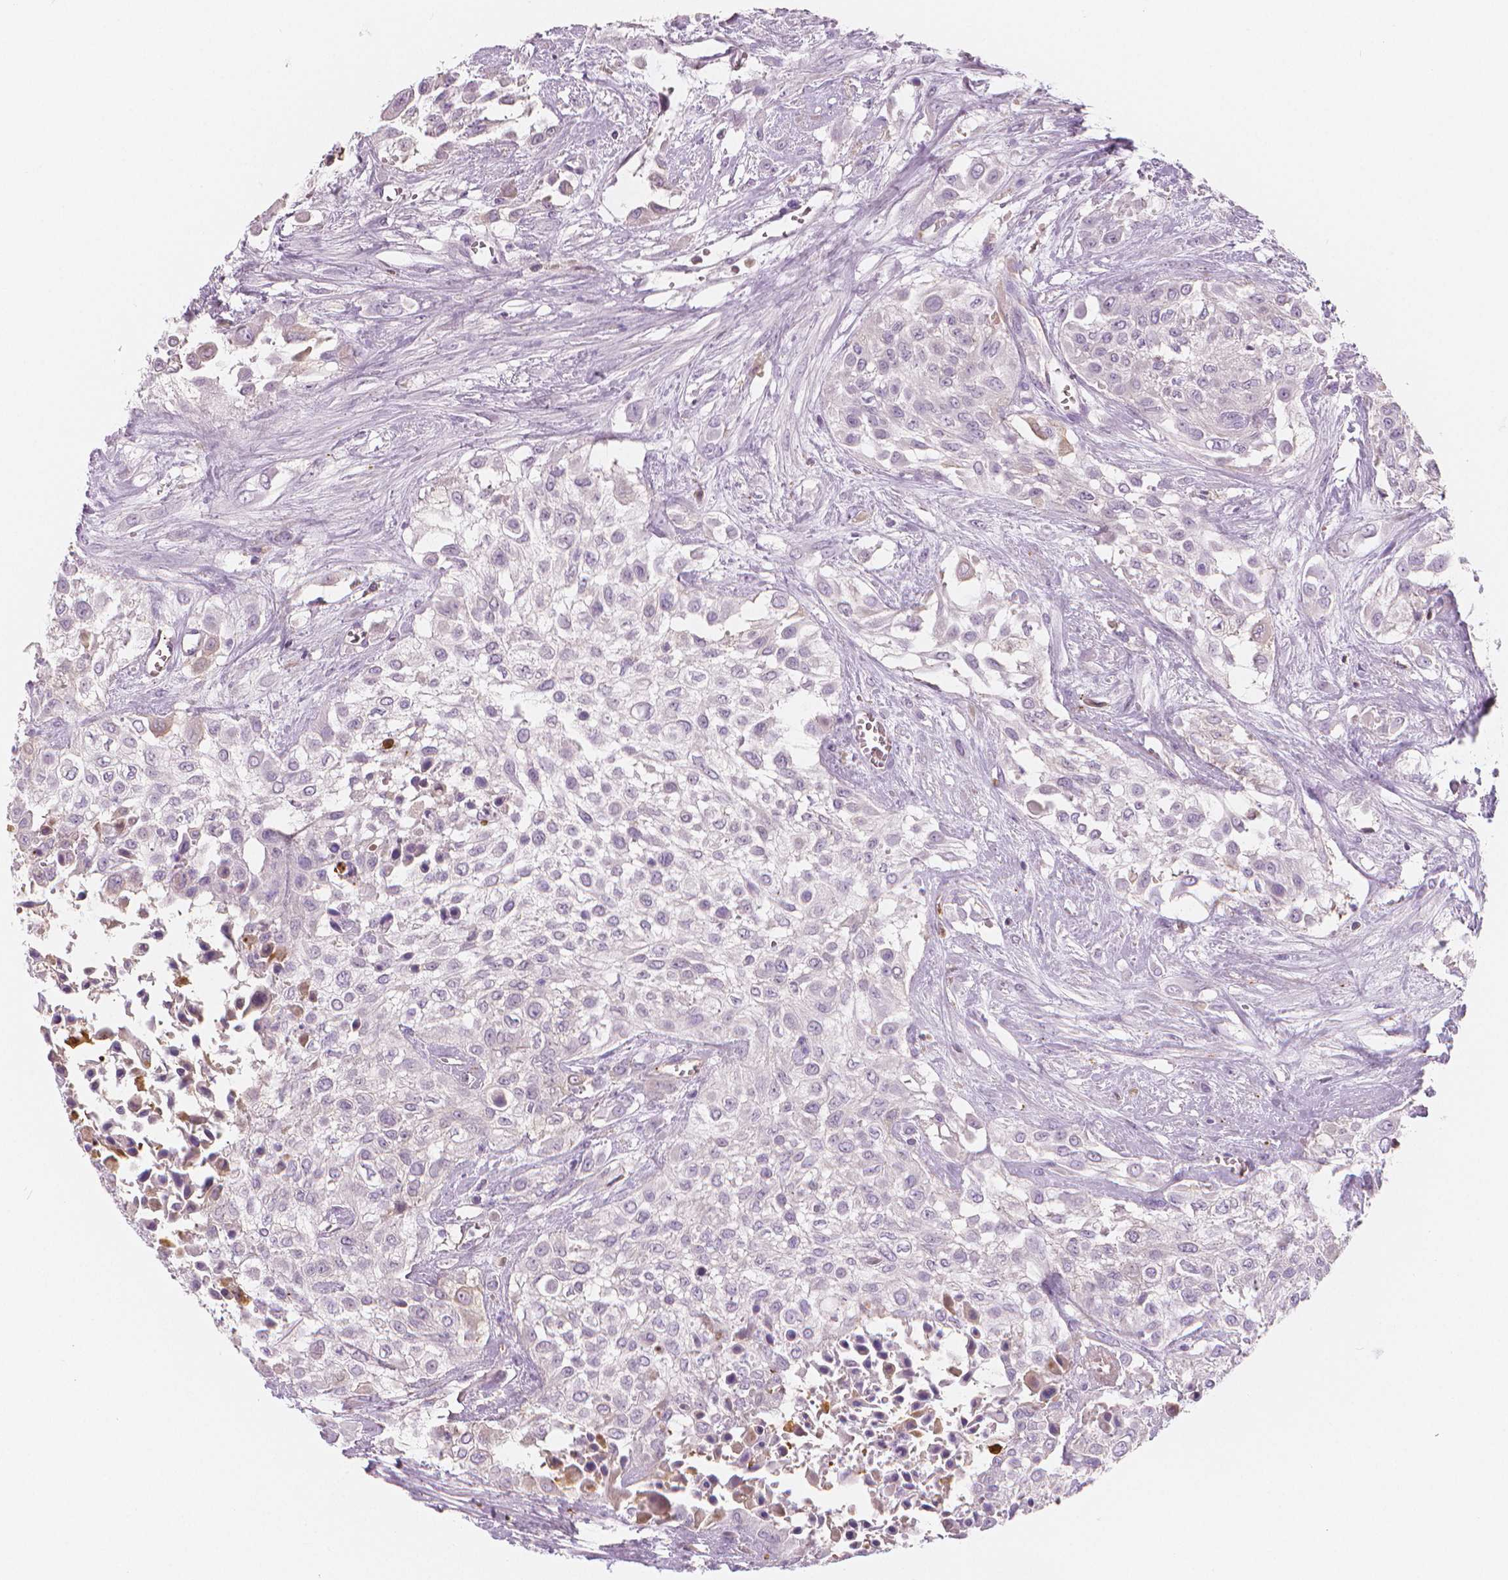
{"staining": {"intensity": "negative", "quantity": "none", "location": "none"}, "tissue": "urothelial cancer", "cell_type": "Tumor cells", "image_type": "cancer", "snomed": [{"axis": "morphology", "description": "Urothelial carcinoma, High grade"}, {"axis": "topography", "description": "Urinary bladder"}], "caption": "This is an IHC micrograph of high-grade urothelial carcinoma. There is no positivity in tumor cells.", "gene": "APOA4", "patient": {"sex": "male", "age": 57}}